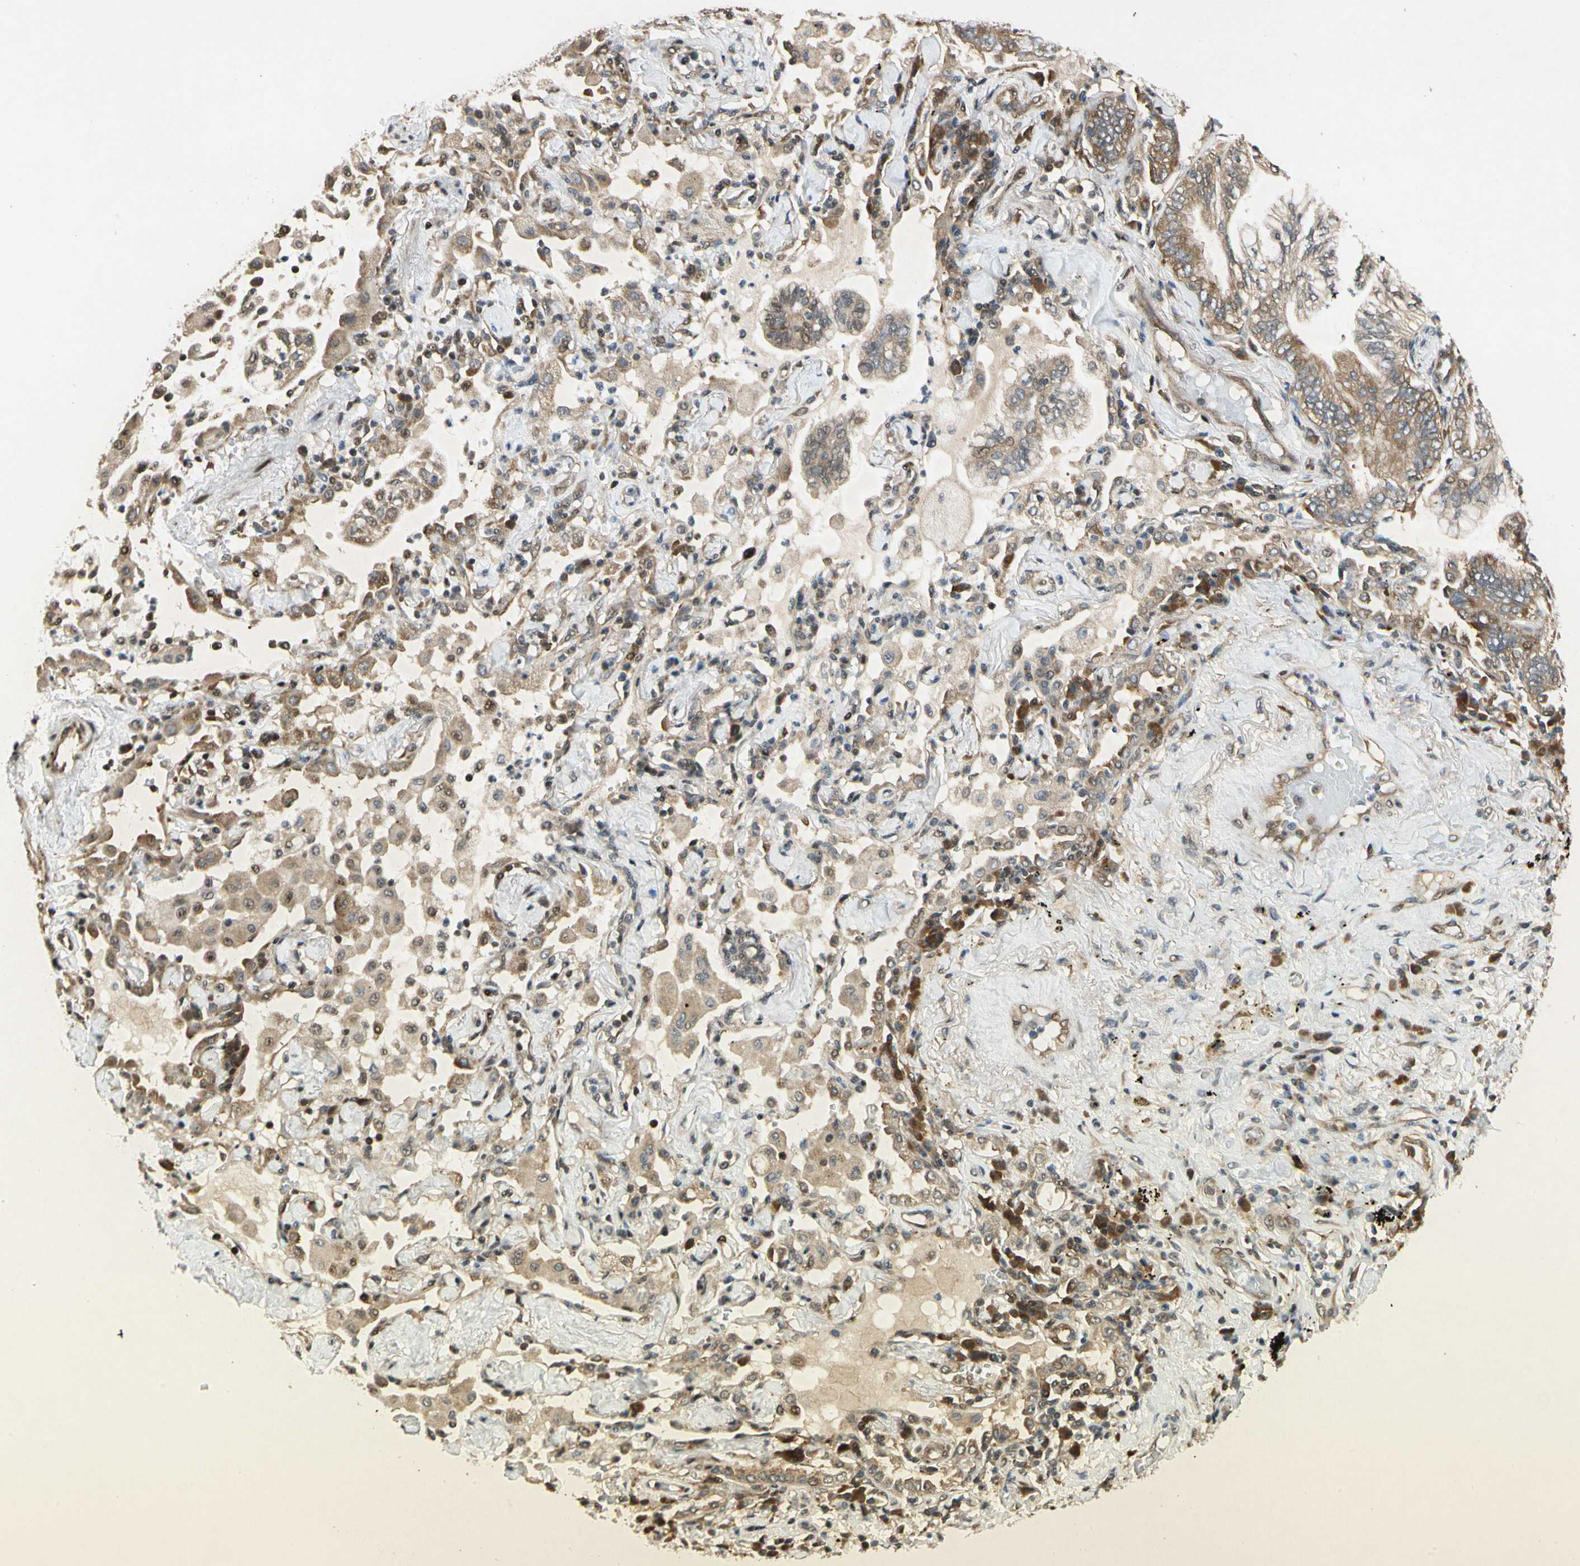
{"staining": {"intensity": "weak", "quantity": ">75%", "location": "cytoplasmic/membranous"}, "tissue": "lung cancer", "cell_type": "Tumor cells", "image_type": "cancer", "snomed": [{"axis": "morphology", "description": "Normal tissue, NOS"}, {"axis": "morphology", "description": "Adenocarcinoma, NOS"}, {"axis": "topography", "description": "Bronchus"}, {"axis": "topography", "description": "Lung"}], "caption": "Protein analysis of lung adenocarcinoma tissue demonstrates weak cytoplasmic/membranous positivity in about >75% of tumor cells. The protein is shown in brown color, while the nuclei are stained blue.", "gene": "EIF1AX", "patient": {"sex": "female", "age": 70}}